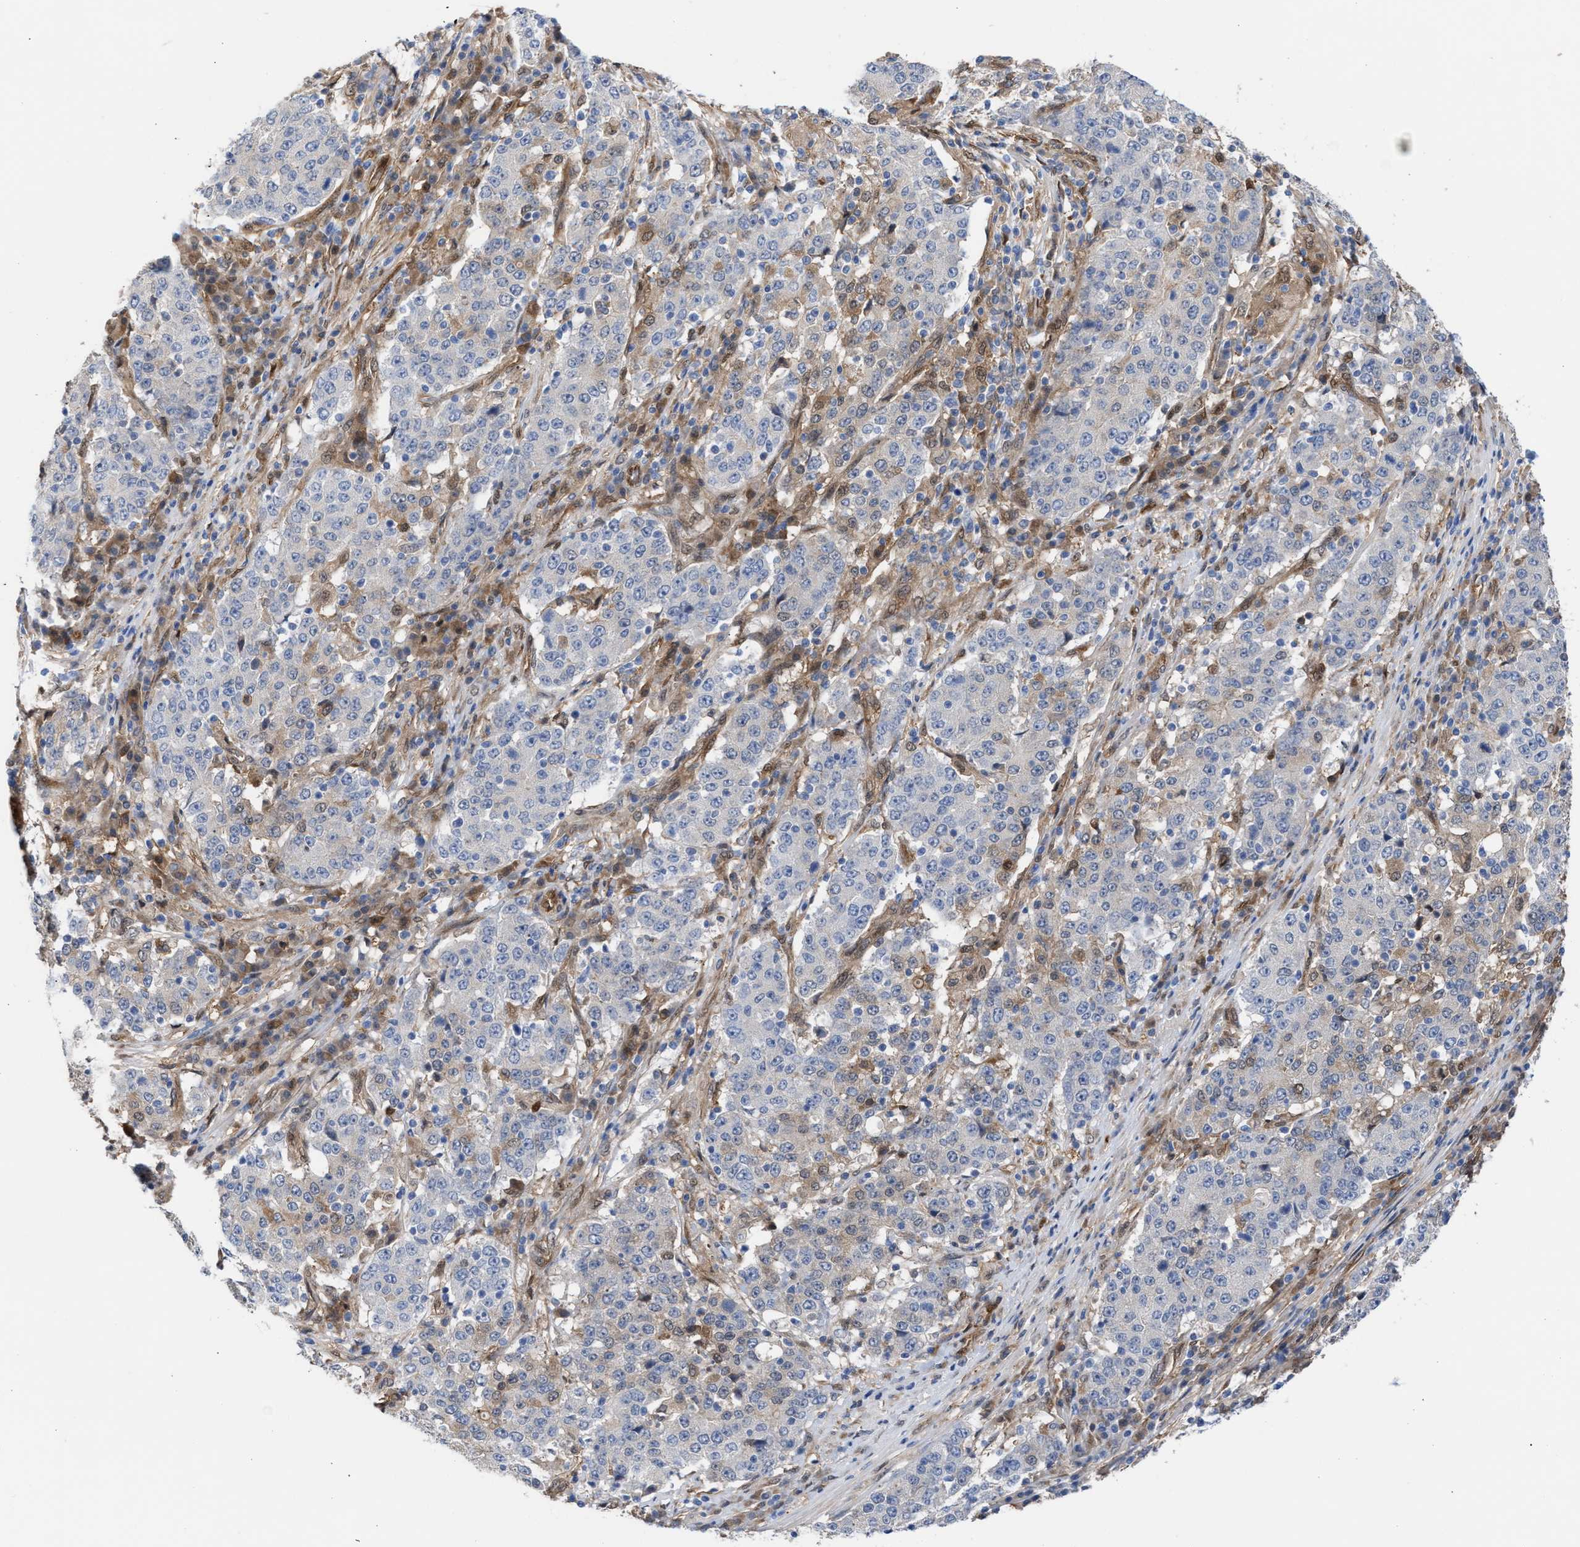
{"staining": {"intensity": "negative", "quantity": "none", "location": "none"}, "tissue": "stomach cancer", "cell_type": "Tumor cells", "image_type": "cancer", "snomed": [{"axis": "morphology", "description": "Adenocarcinoma, NOS"}, {"axis": "topography", "description": "Stomach"}], "caption": "A high-resolution micrograph shows immunohistochemistry (IHC) staining of stomach adenocarcinoma, which shows no significant staining in tumor cells. The staining was performed using DAB to visualize the protein expression in brown, while the nuclei were stained in blue with hematoxylin (Magnification: 20x).", "gene": "TP53I3", "patient": {"sex": "male", "age": 59}}